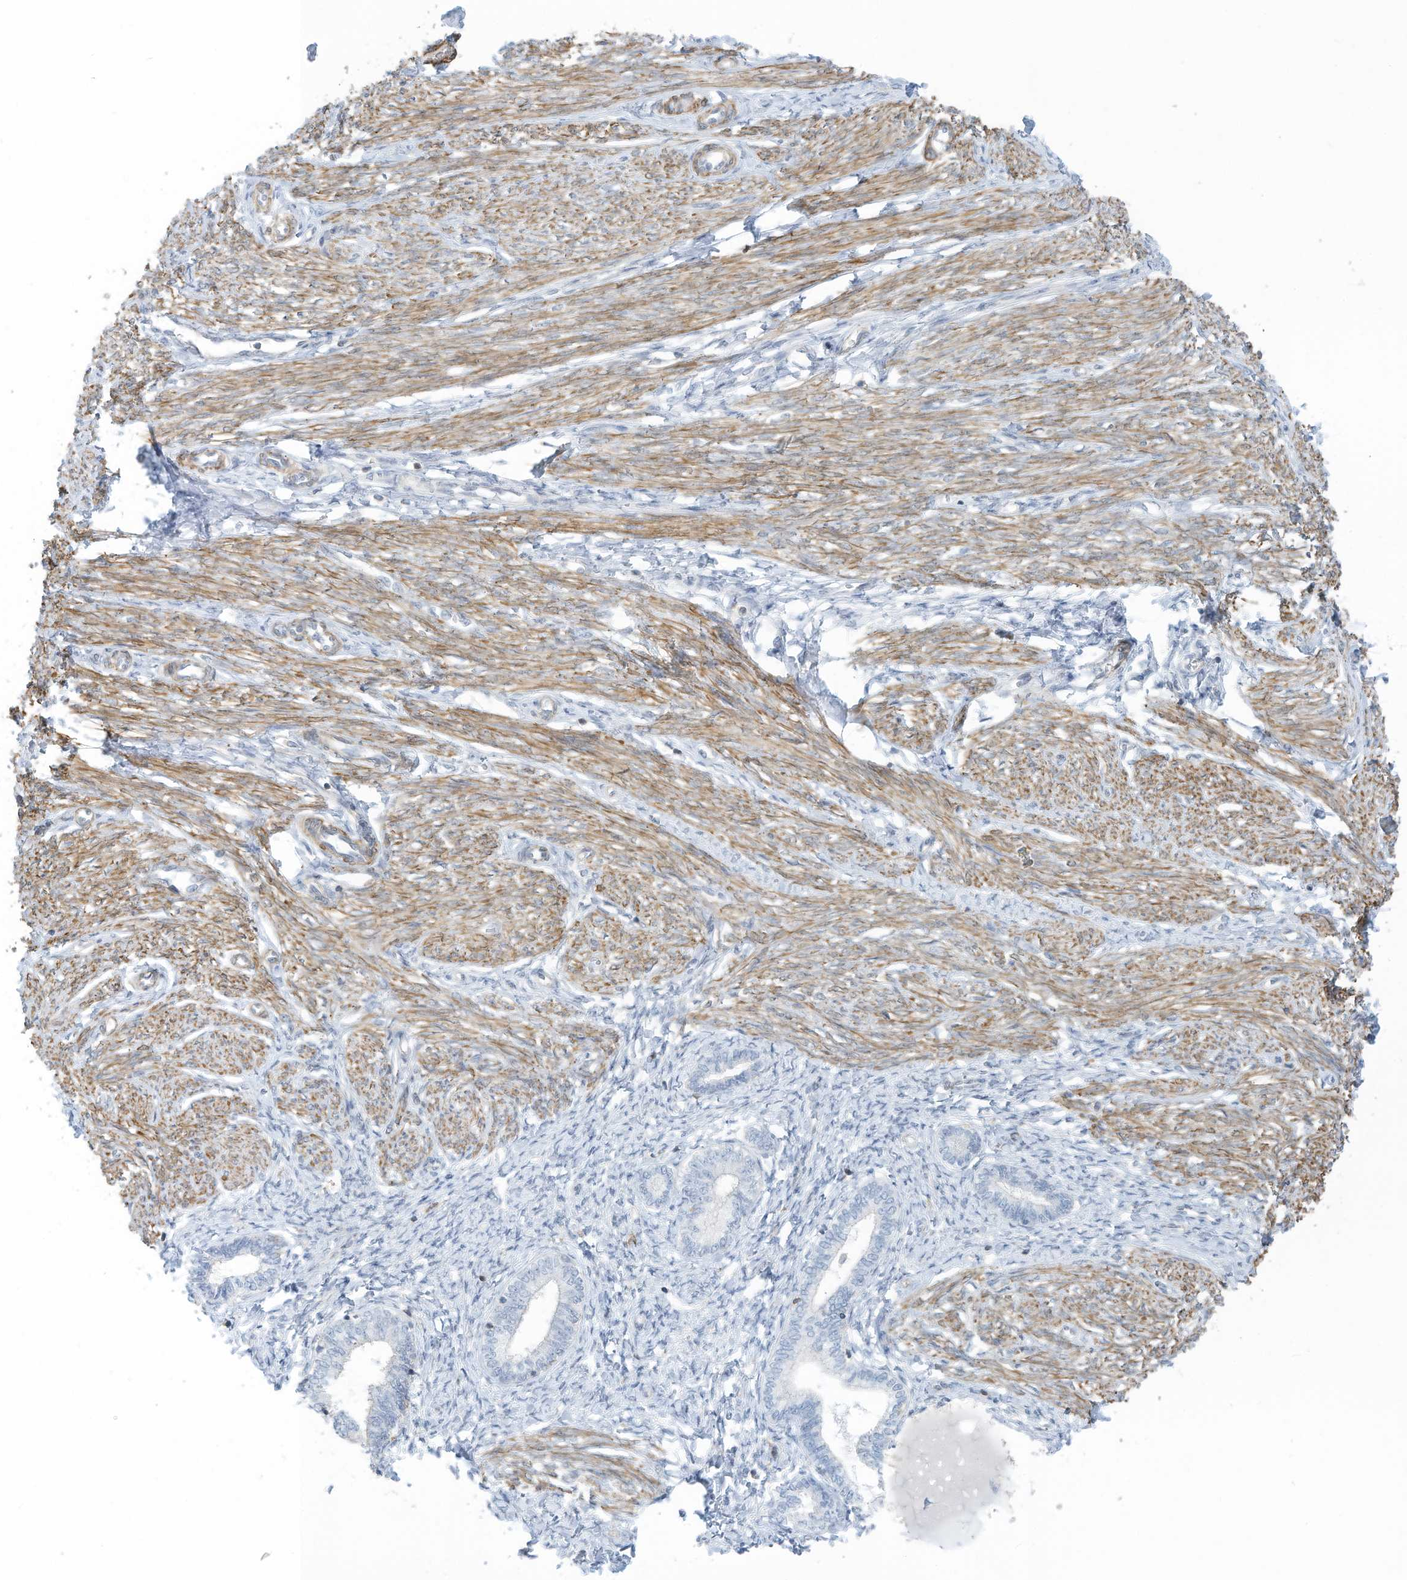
{"staining": {"intensity": "negative", "quantity": "none", "location": "none"}, "tissue": "endometrium", "cell_type": "Cells in endometrial stroma", "image_type": "normal", "snomed": [{"axis": "morphology", "description": "Normal tissue, NOS"}, {"axis": "topography", "description": "Endometrium"}], "caption": "This is an immunohistochemistry photomicrograph of normal endometrium. There is no positivity in cells in endometrial stroma.", "gene": "ZNF846", "patient": {"sex": "female", "age": 72}}